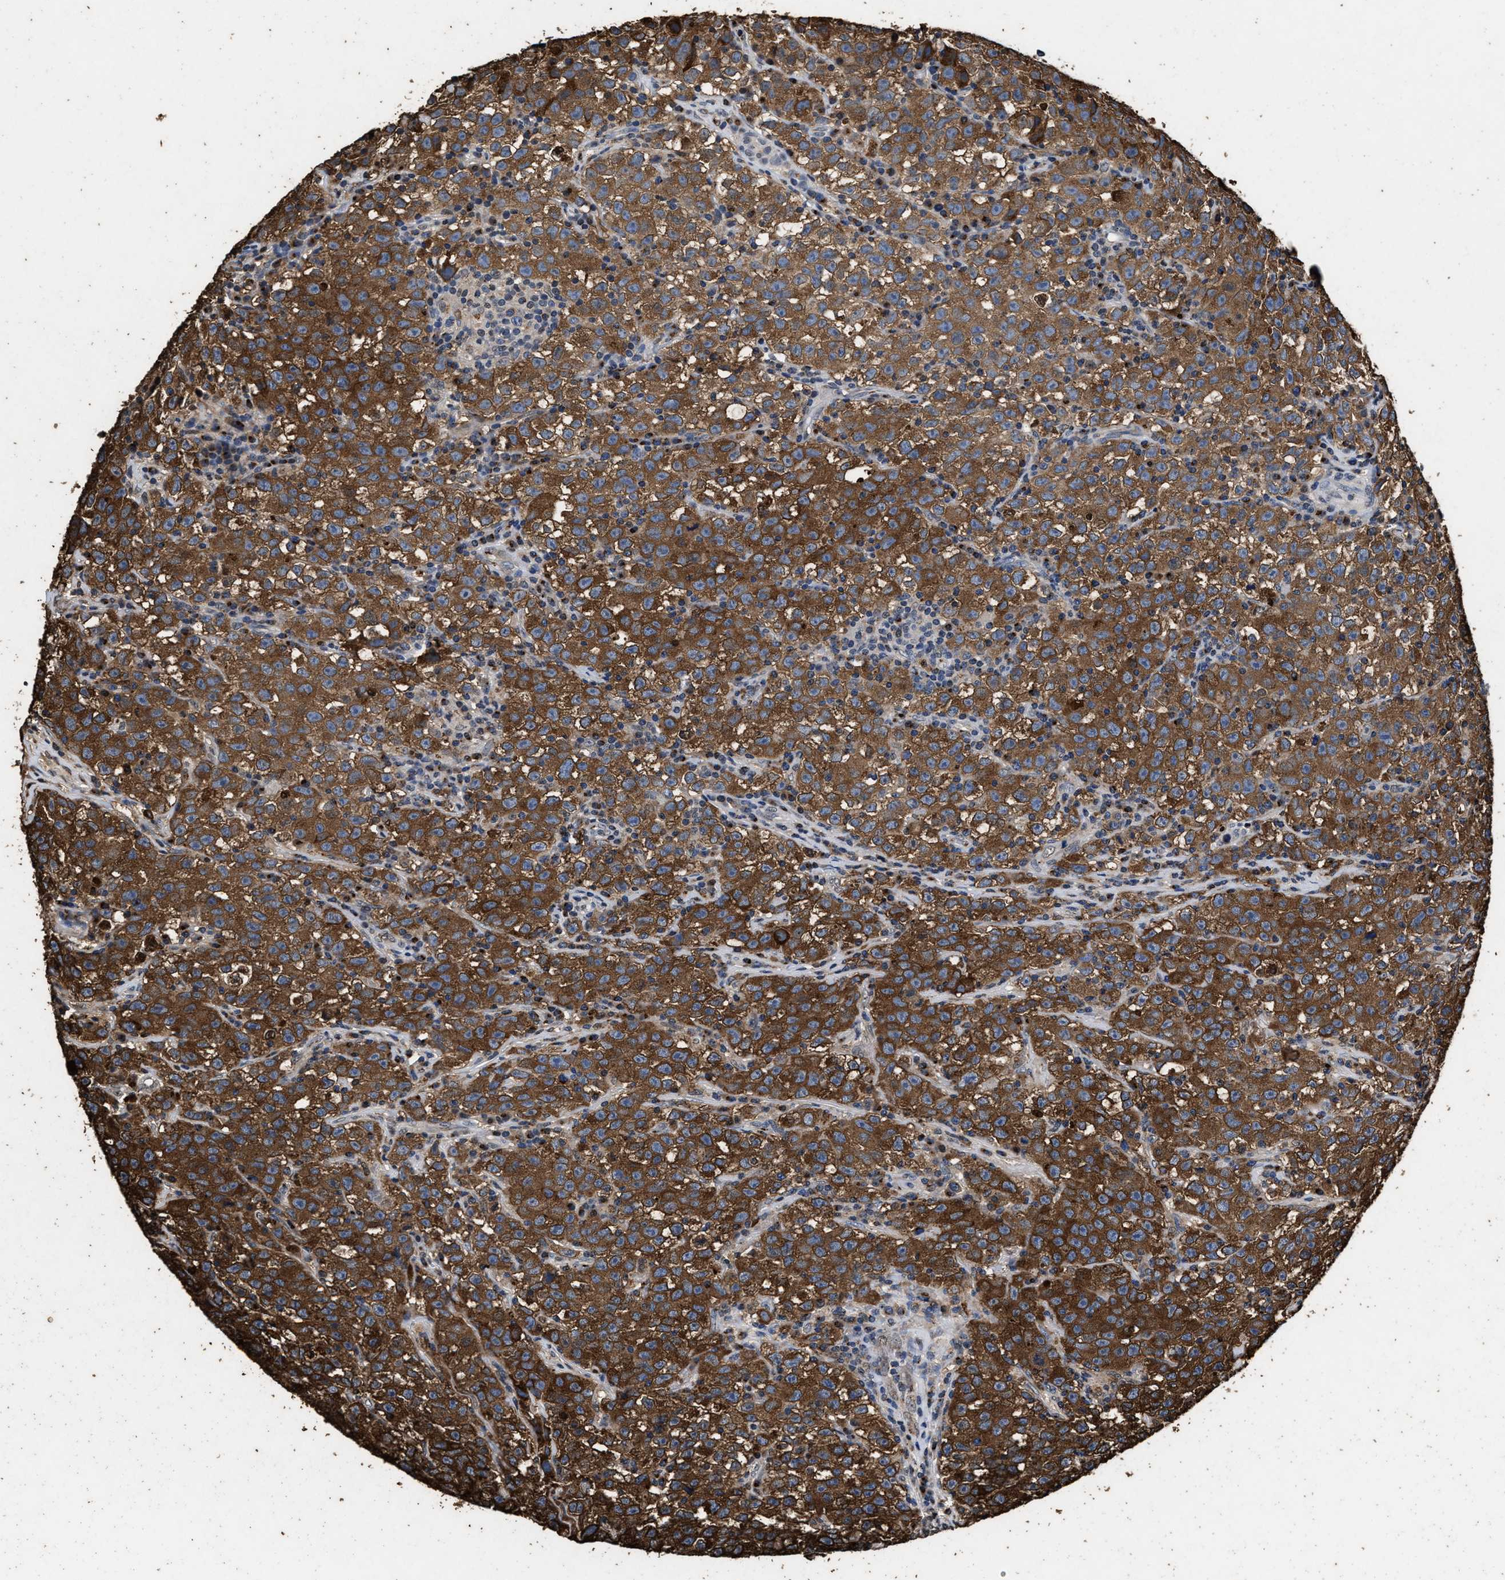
{"staining": {"intensity": "strong", "quantity": ">75%", "location": "cytoplasmic/membranous"}, "tissue": "testis cancer", "cell_type": "Tumor cells", "image_type": "cancer", "snomed": [{"axis": "morphology", "description": "Seminoma, NOS"}, {"axis": "topography", "description": "Testis"}], "caption": "Tumor cells exhibit strong cytoplasmic/membranous expression in about >75% of cells in seminoma (testis).", "gene": "TPST2", "patient": {"sex": "male", "age": 22}}